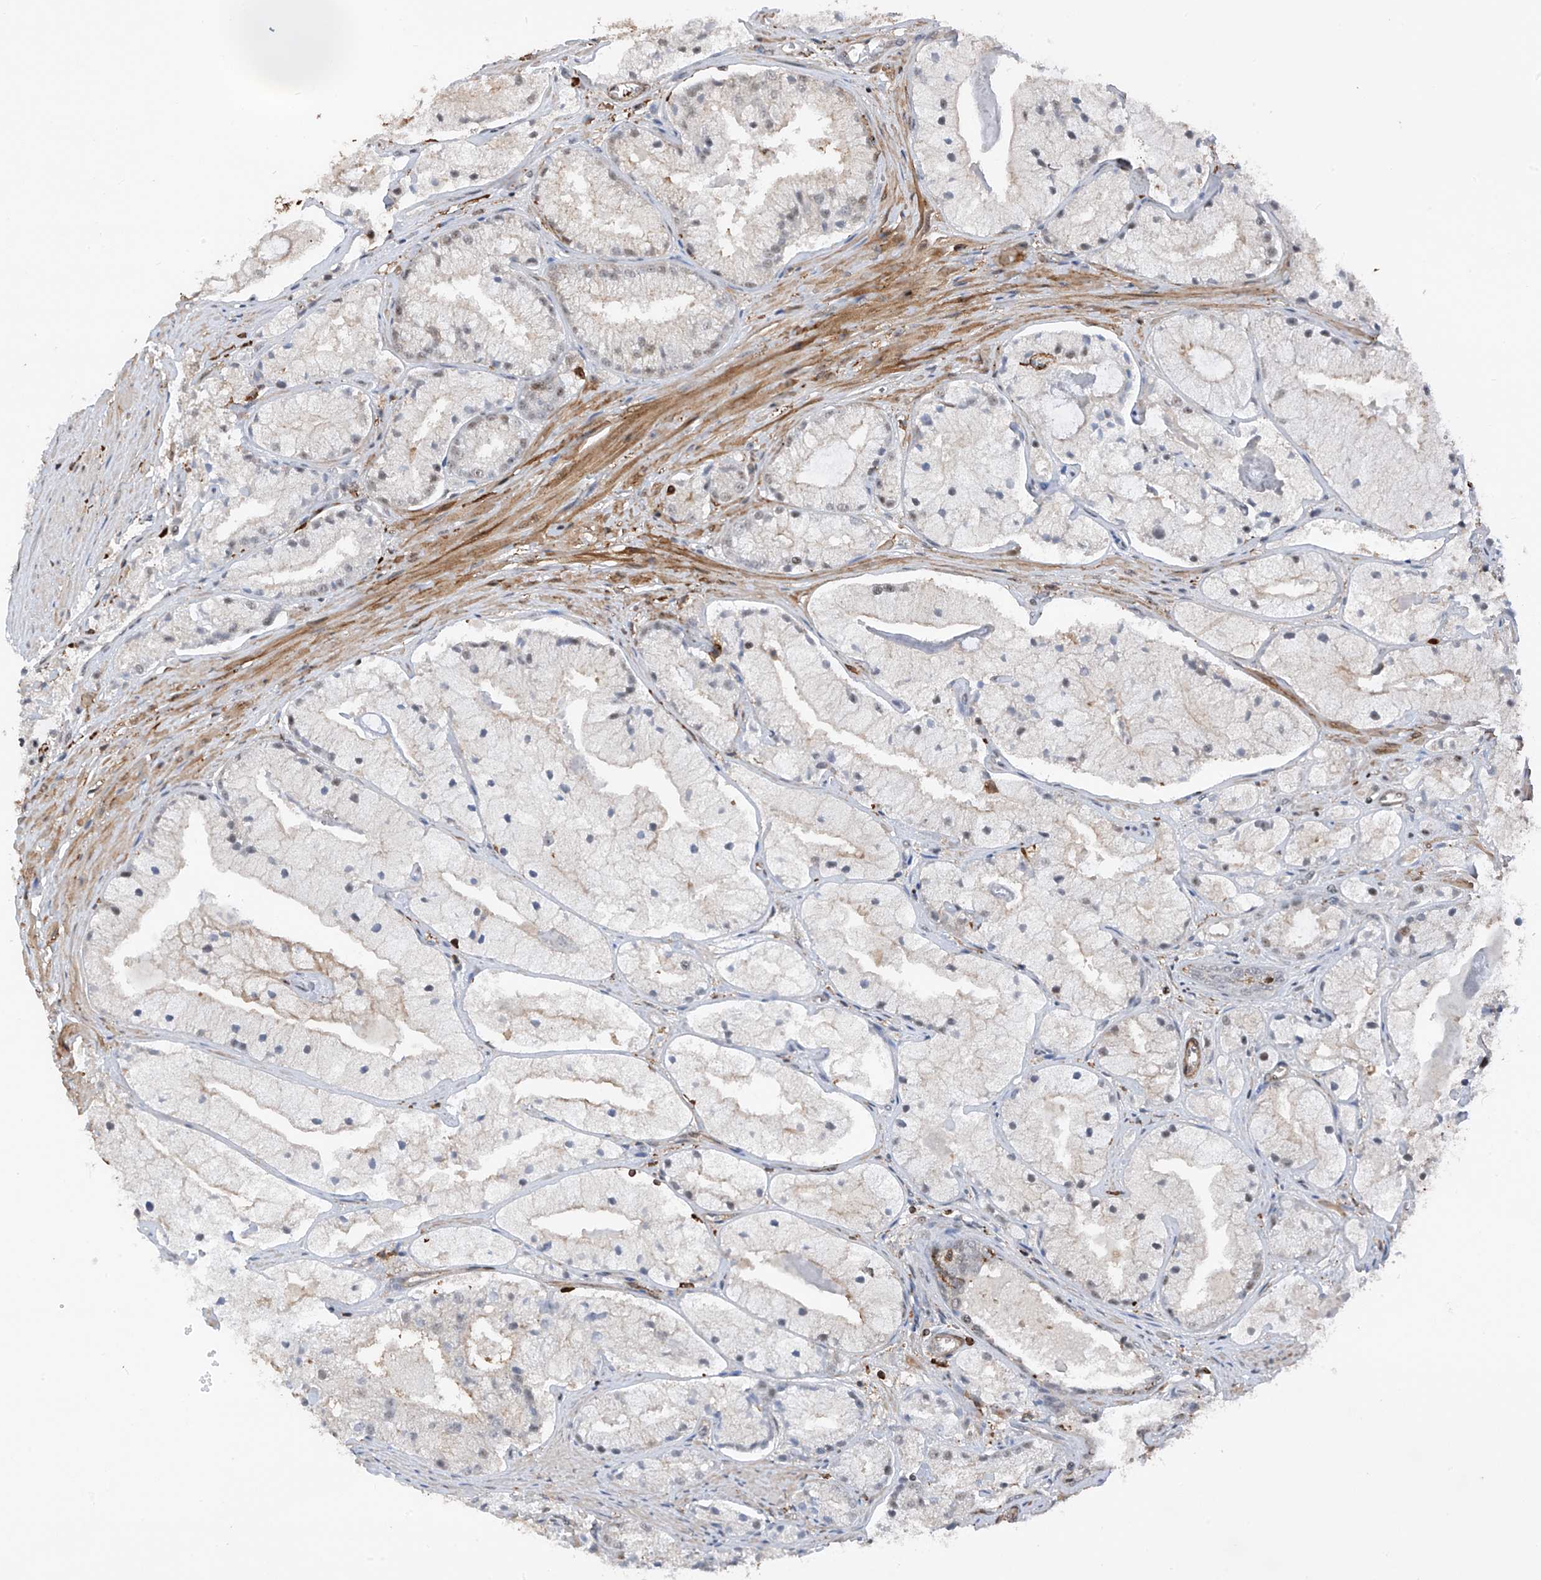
{"staining": {"intensity": "strong", "quantity": "<25%", "location": "cytoplasmic/membranous"}, "tissue": "prostate cancer", "cell_type": "Tumor cells", "image_type": "cancer", "snomed": [{"axis": "morphology", "description": "Adenocarcinoma, High grade"}, {"axis": "topography", "description": "Prostate"}], "caption": "Immunohistochemical staining of human prostate cancer (high-grade adenocarcinoma) displays medium levels of strong cytoplasmic/membranous protein positivity in about <25% of tumor cells.", "gene": "MICAL1", "patient": {"sex": "male", "age": 50}}